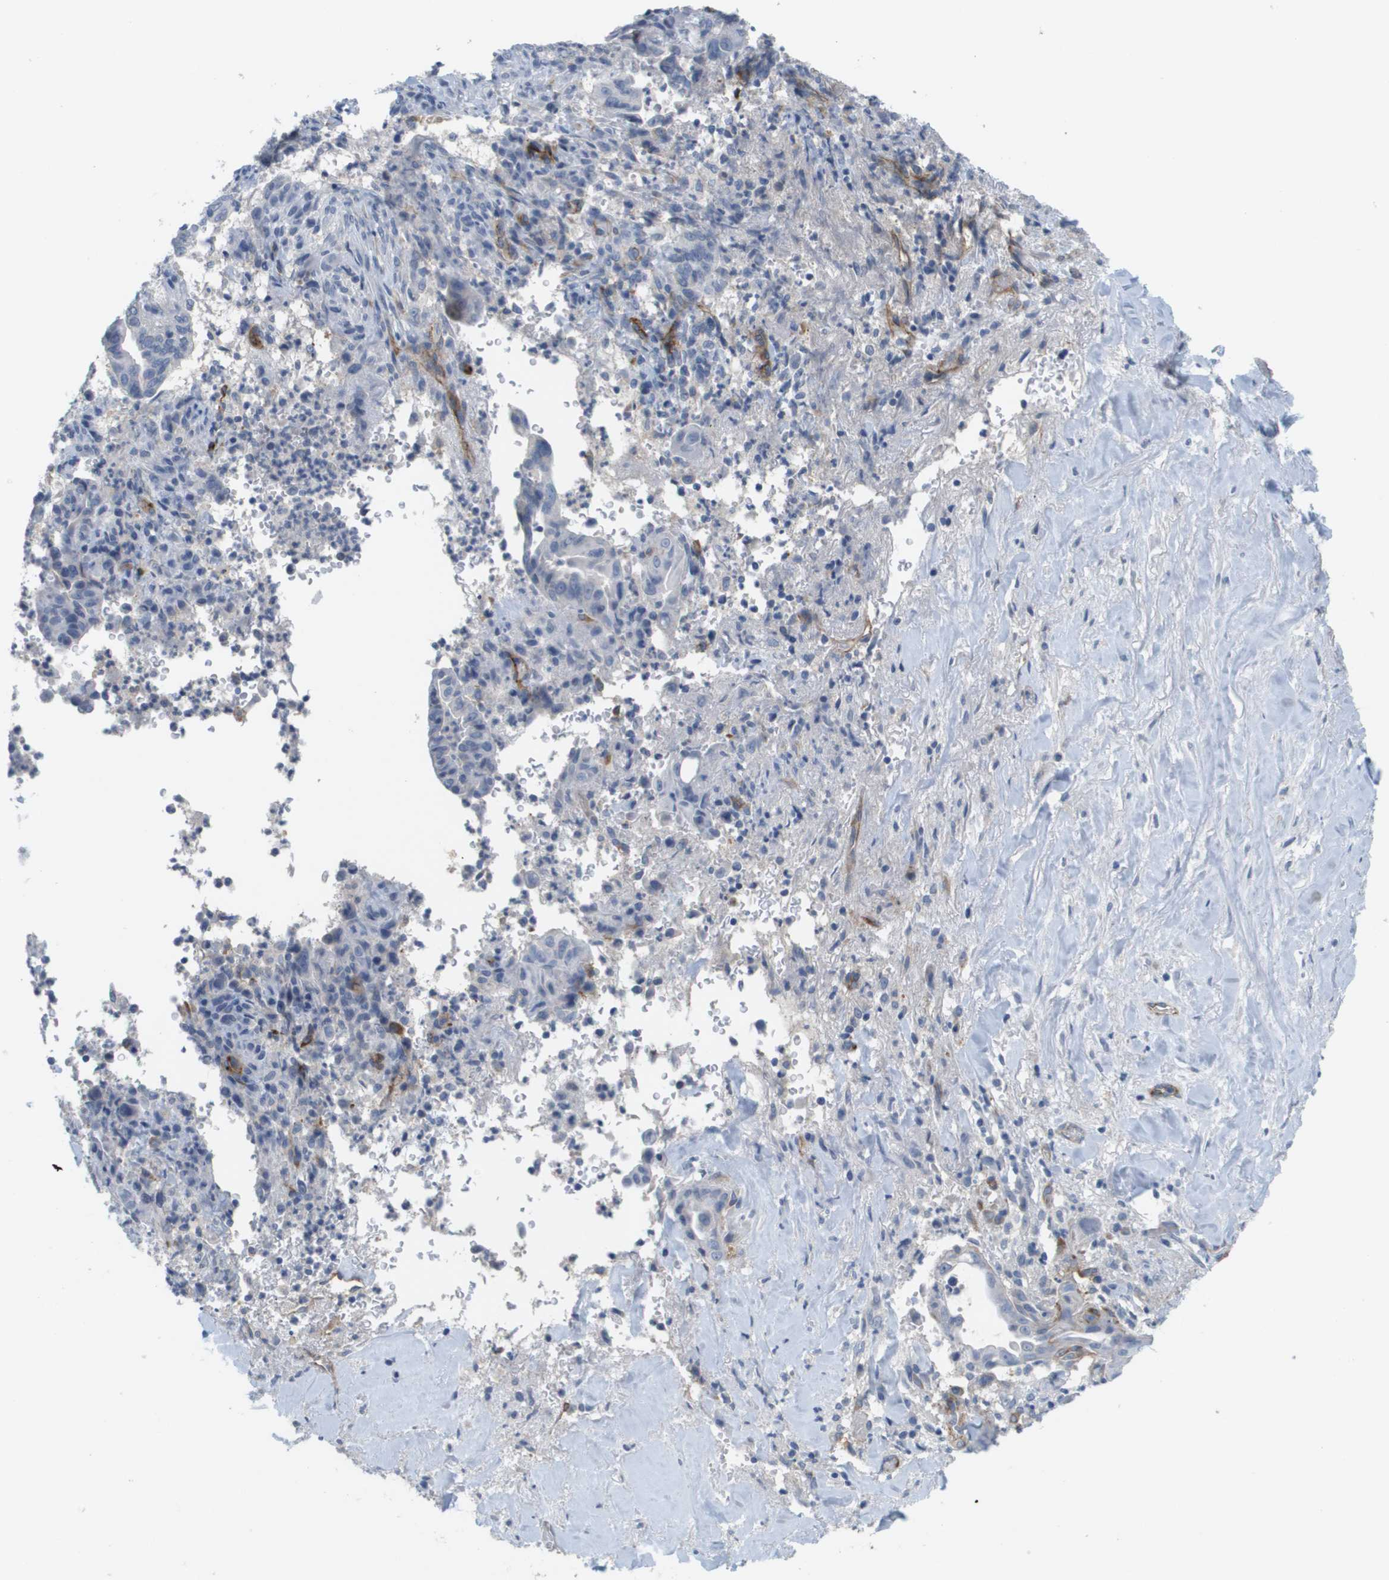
{"staining": {"intensity": "negative", "quantity": "none", "location": "none"}, "tissue": "liver cancer", "cell_type": "Tumor cells", "image_type": "cancer", "snomed": [{"axis": "morphology", "description": "Cholangiocarcinoma"}, {"axis": "topography", "description": "Liver"}], "caption": "Cholangiocarcinoma (liver) stained for a protein using IHC reveals no positivity tumor cells.", "gene": "ANGPT2", "patient": {"sex": "female", "age": 67}}